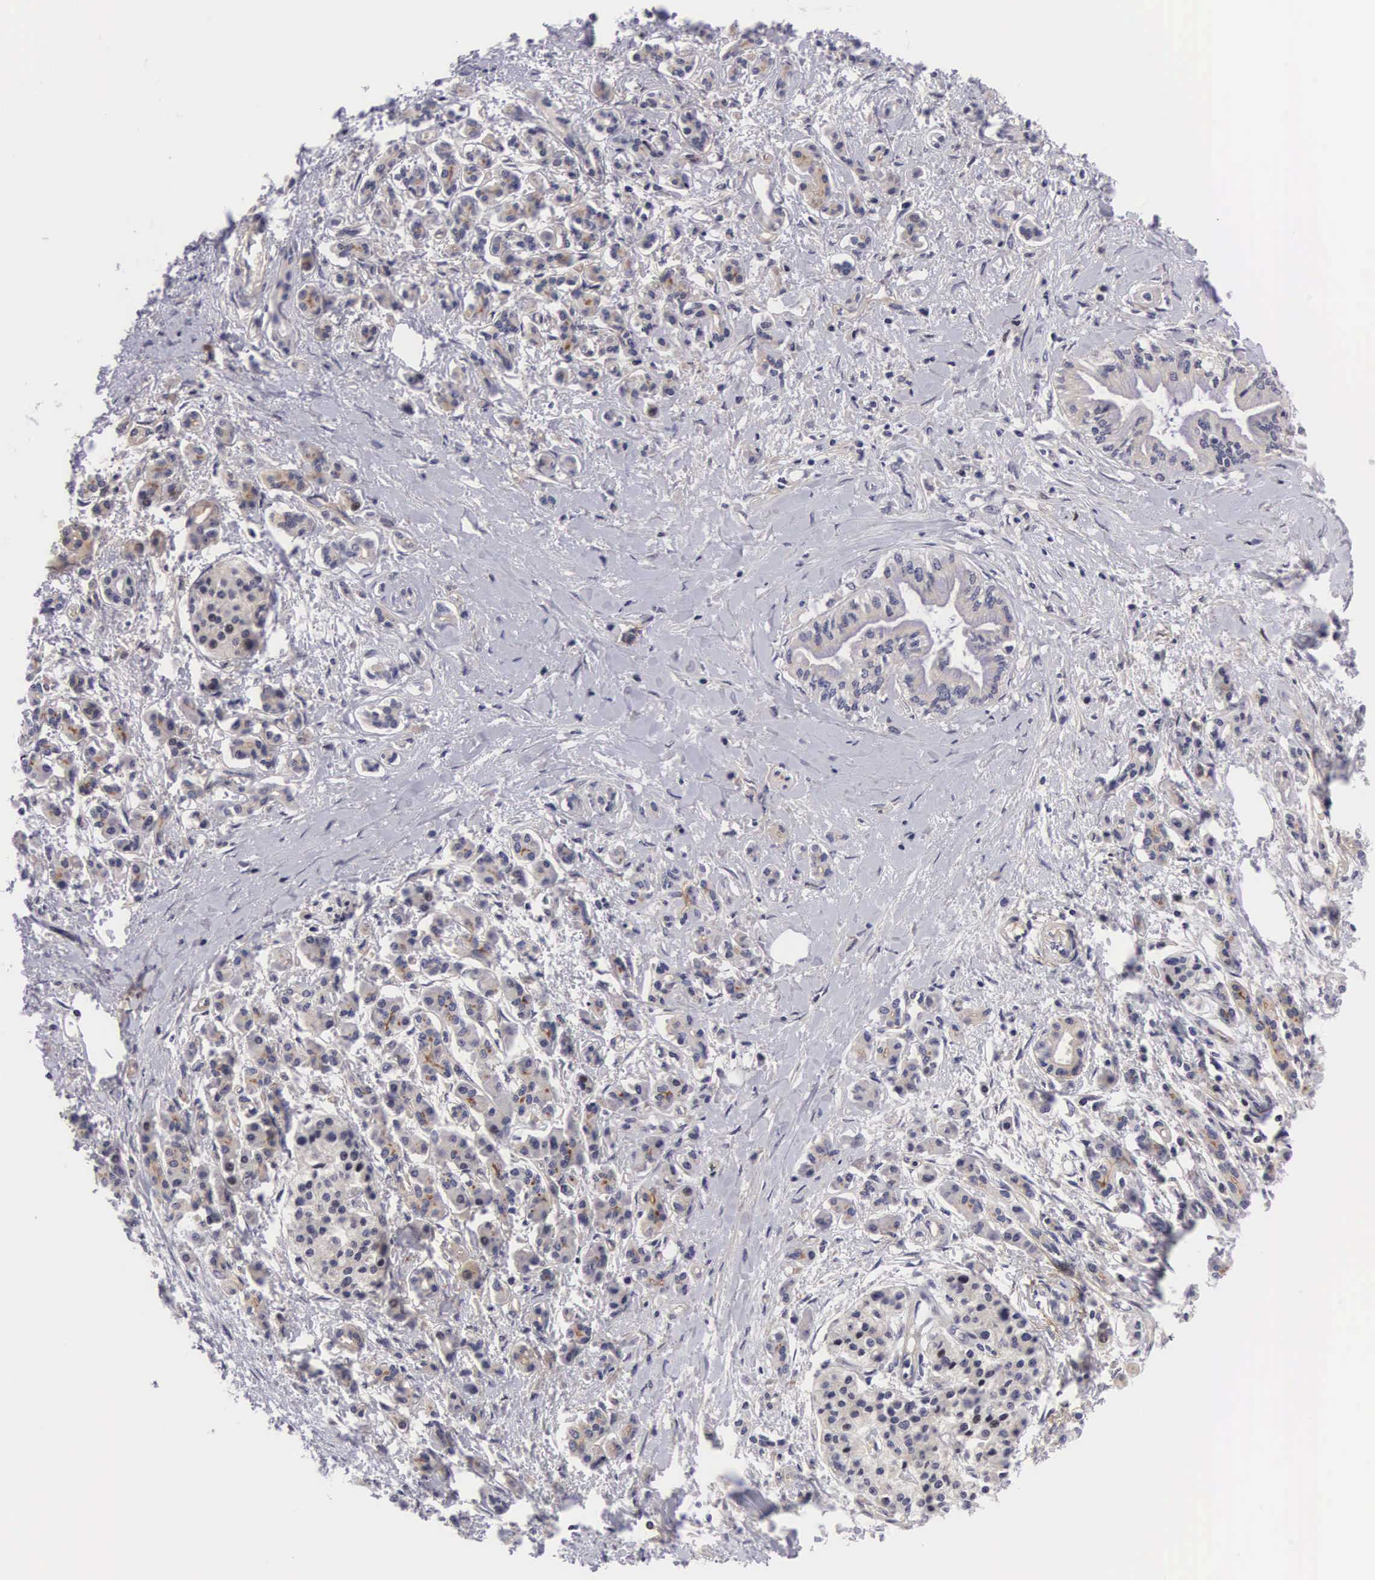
{"staining": {"intensity": "negative", "quantity": "none", "location": "none"}, "tissue": "pancreatic cancer", "cell_type": "Tumor cells", "image_type": "cancer", "snomed": [{"axis": "morphology", "description": "Adenocarcinoma, NOS"}, {"axis": "topography", "description": "Pancreas"}], "caption": "Pancreatic cancer was stained to show a protein in brown. There is no significant positivity in tumor cells.", "gene": "EMID1", "patient": {"sex": "female", "age": 64}}